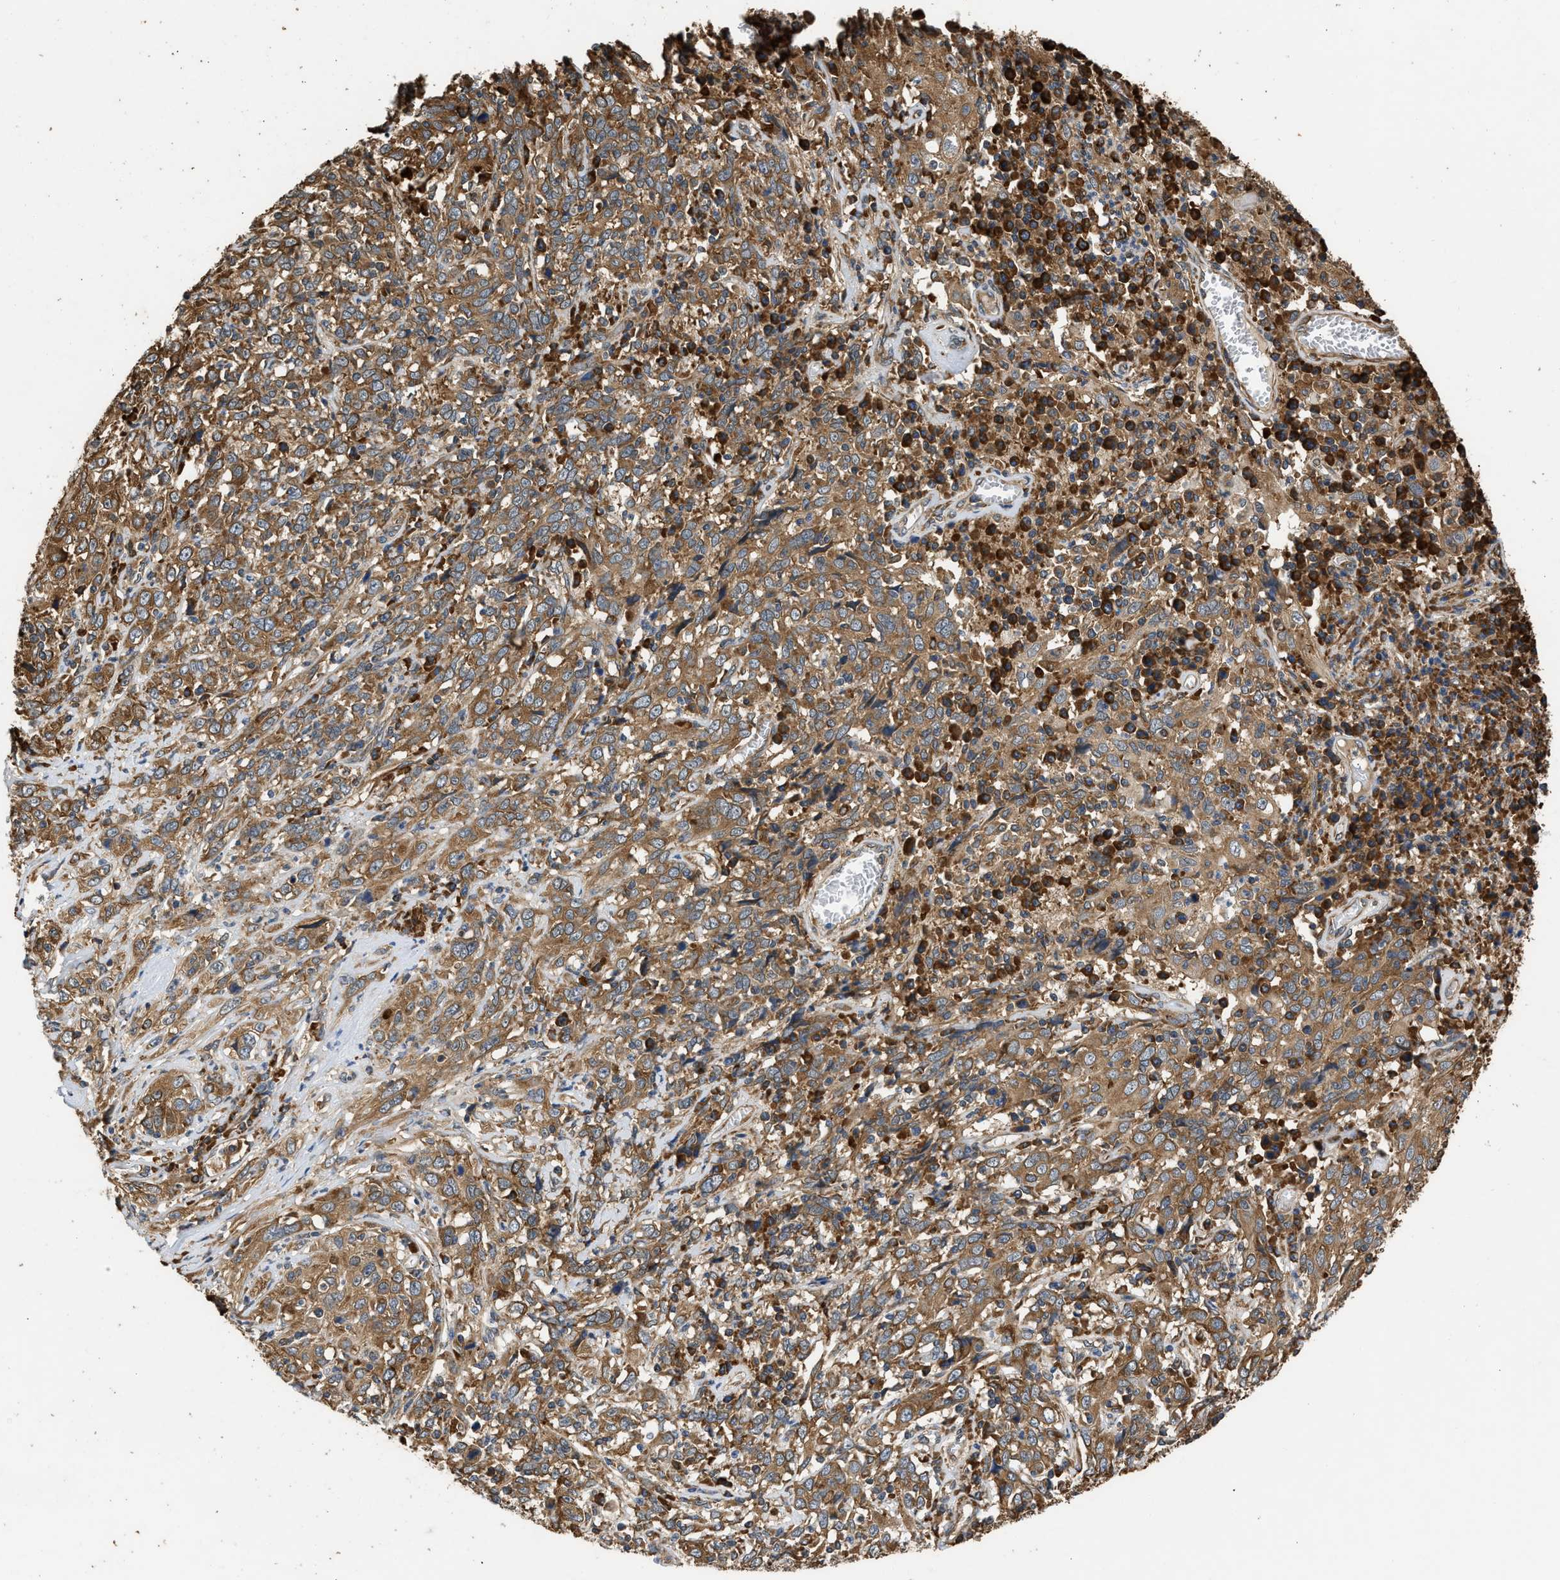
{"staining": {"intensity": "moderate", "quantity": ">75%", "location": "cytoplasmic/membranous"}, "tissue": "cervical cancer", "cell_type": "Tumor cells", "image_type": "cancer", "snomed": [{"axis": "morphology", "description": "Squamous cell carcinoma, NOS"}, {"axis": "topography", "description": "Cervix"}], "caption": "A brown stain shows moderate cytoplasmic/membranous expression of a protein in cervical squamous cell carcinoma tumor cells.", "gene": "SLC36A4", "patient": {"sex": "female", "age": 46}}